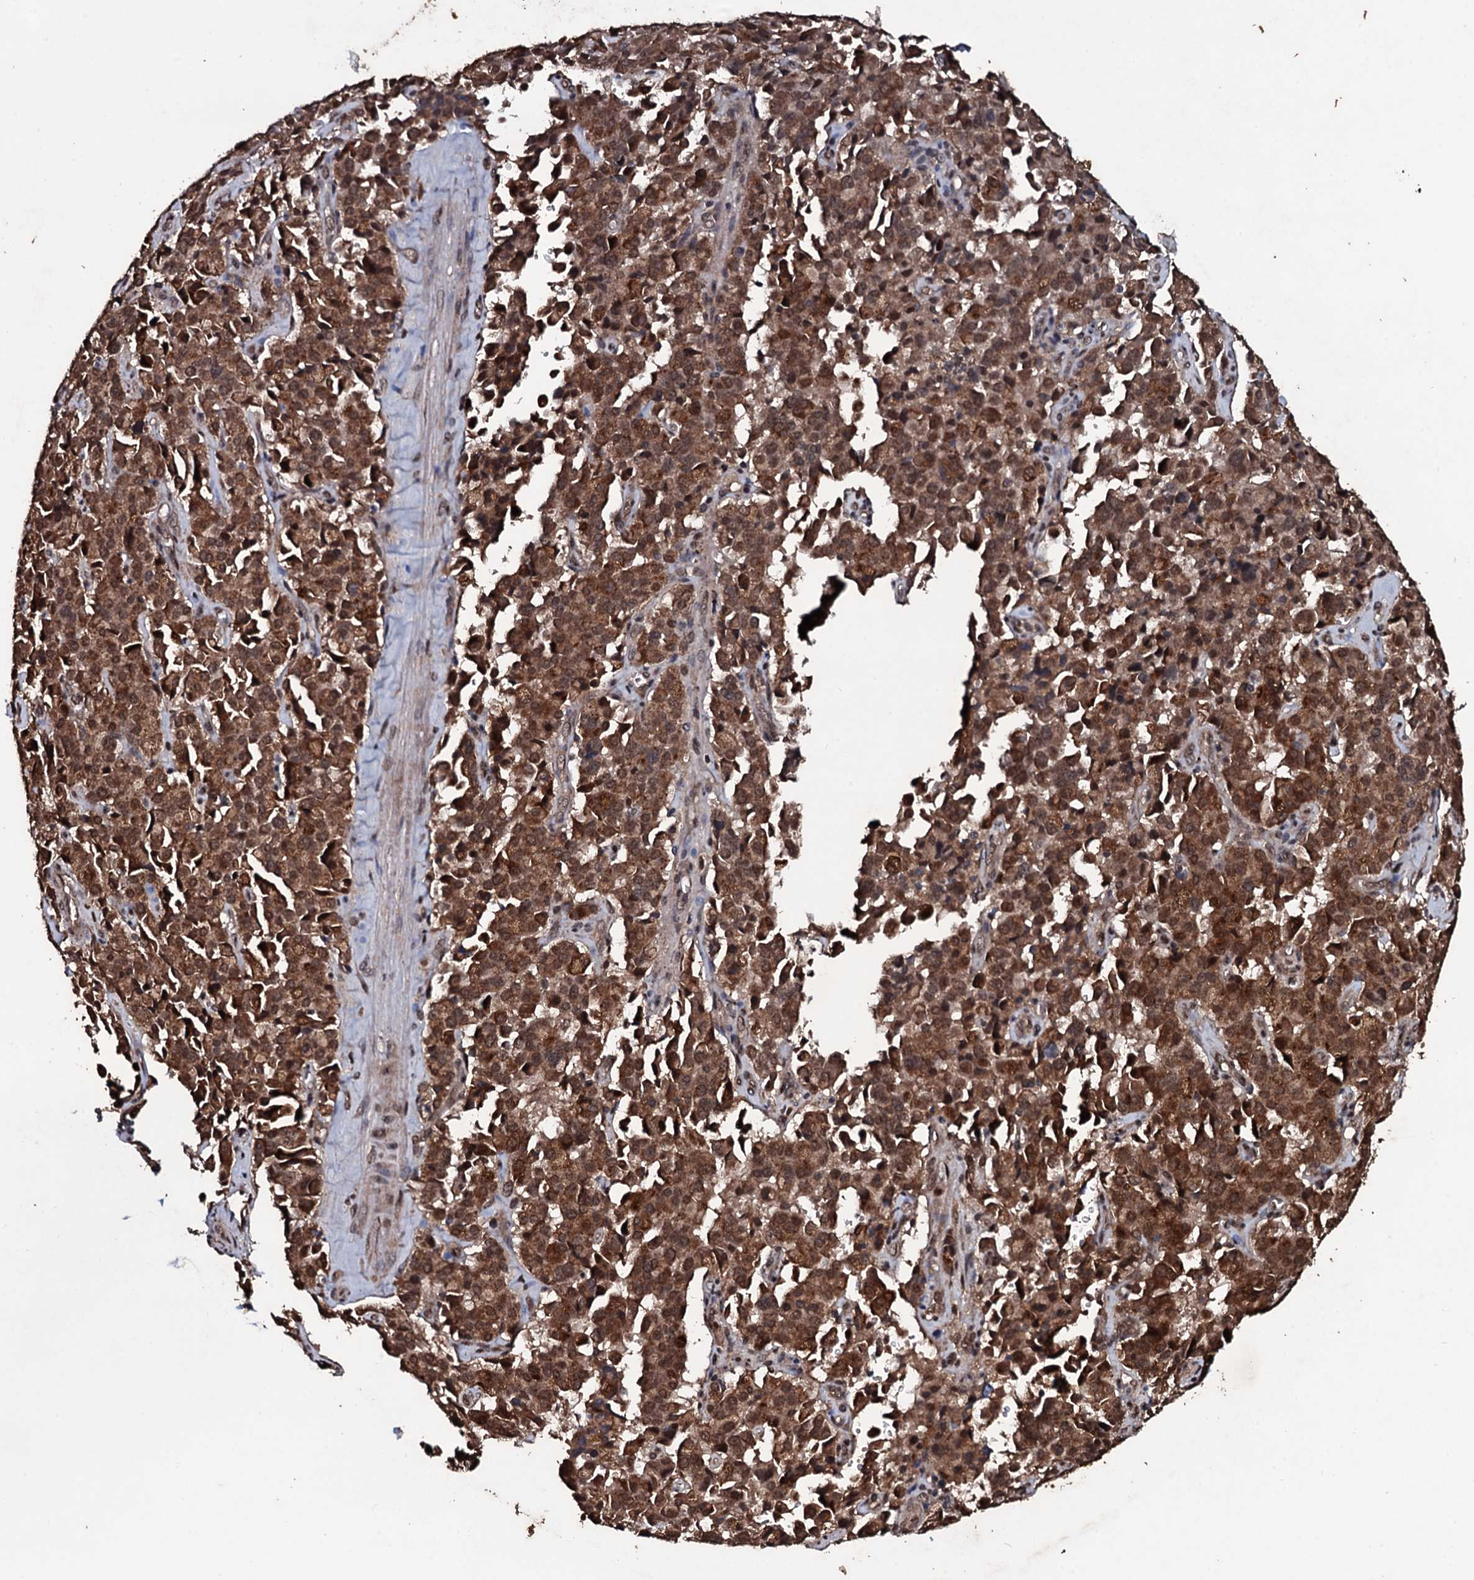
{"staining": {"intensity": "moderate", "quantity": ">75%", "location": "cytoplasmic/membranous,nuclear"}, "tissue": "pancreatic cancer", "cell_type": "Tumor cells", "image_type": "cancer", "snomed": [{"axis": "morphology", "description": "Adenocarcinoma, NOS"}, {"axis": "topography", "description": "Pancreas"}], "caption": "A high-resolution micrograph shows IHC staining of pancreatic cancer, which displays moderate cytoplasmic/membranous and nuclear positivity in about >75% of tumor cells.", "gene": "MRPS31", "patient": {"sex": "male", "age": 65}}